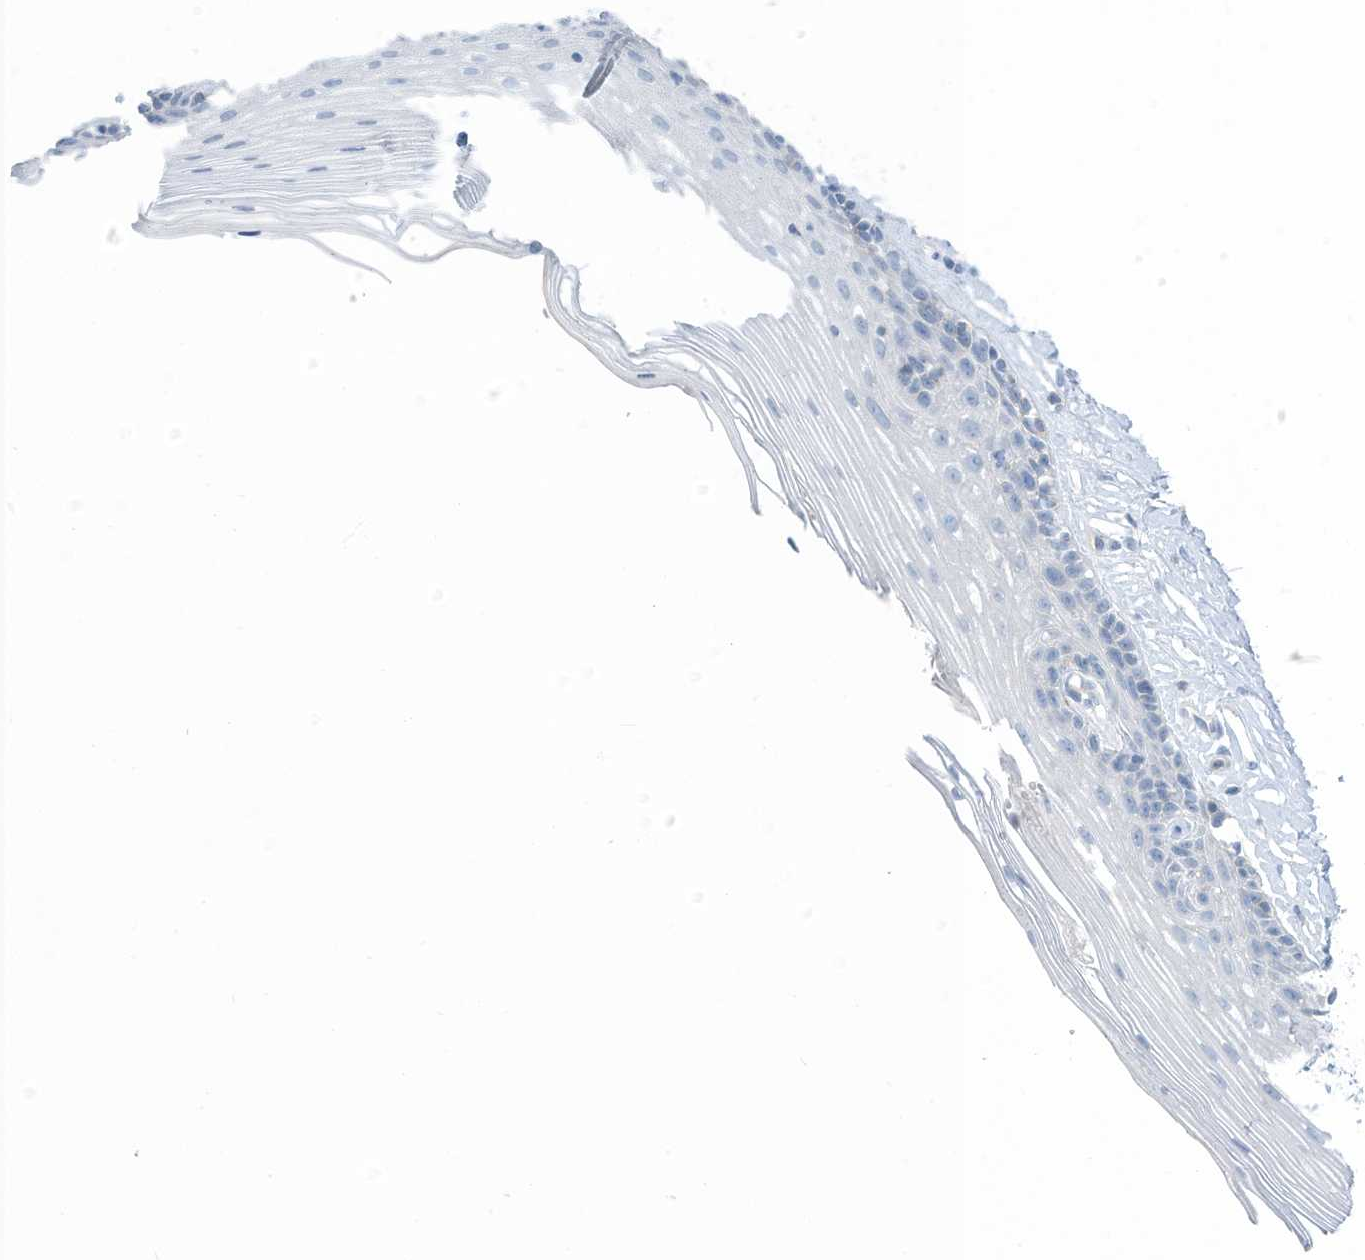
{"staining": {"intensity": "negative", "quantity": "none", "location": "none"}, "tissue": "vagina", "cell_type": "Squamous epithelial cells", "image_type": "normal", "snomed": [{"axis": "morphology", "description": "Normal tissue, NOS"}, {"axis": "topography", "description": "Vagina"}], "caption": "DAB (3,3'-diaminobenzidine) immunohistochemical staining of benign human vagina shows no significant staining in squamous epithelial cells. Brightfield microscopy of IHC stained with DAB (3,3'-diaminobenzidine) (brown) and hematoxylin (blue), captured at high magnification.", "gene": "ZNF846", "patient": {"sex": "female", "age": 46}}